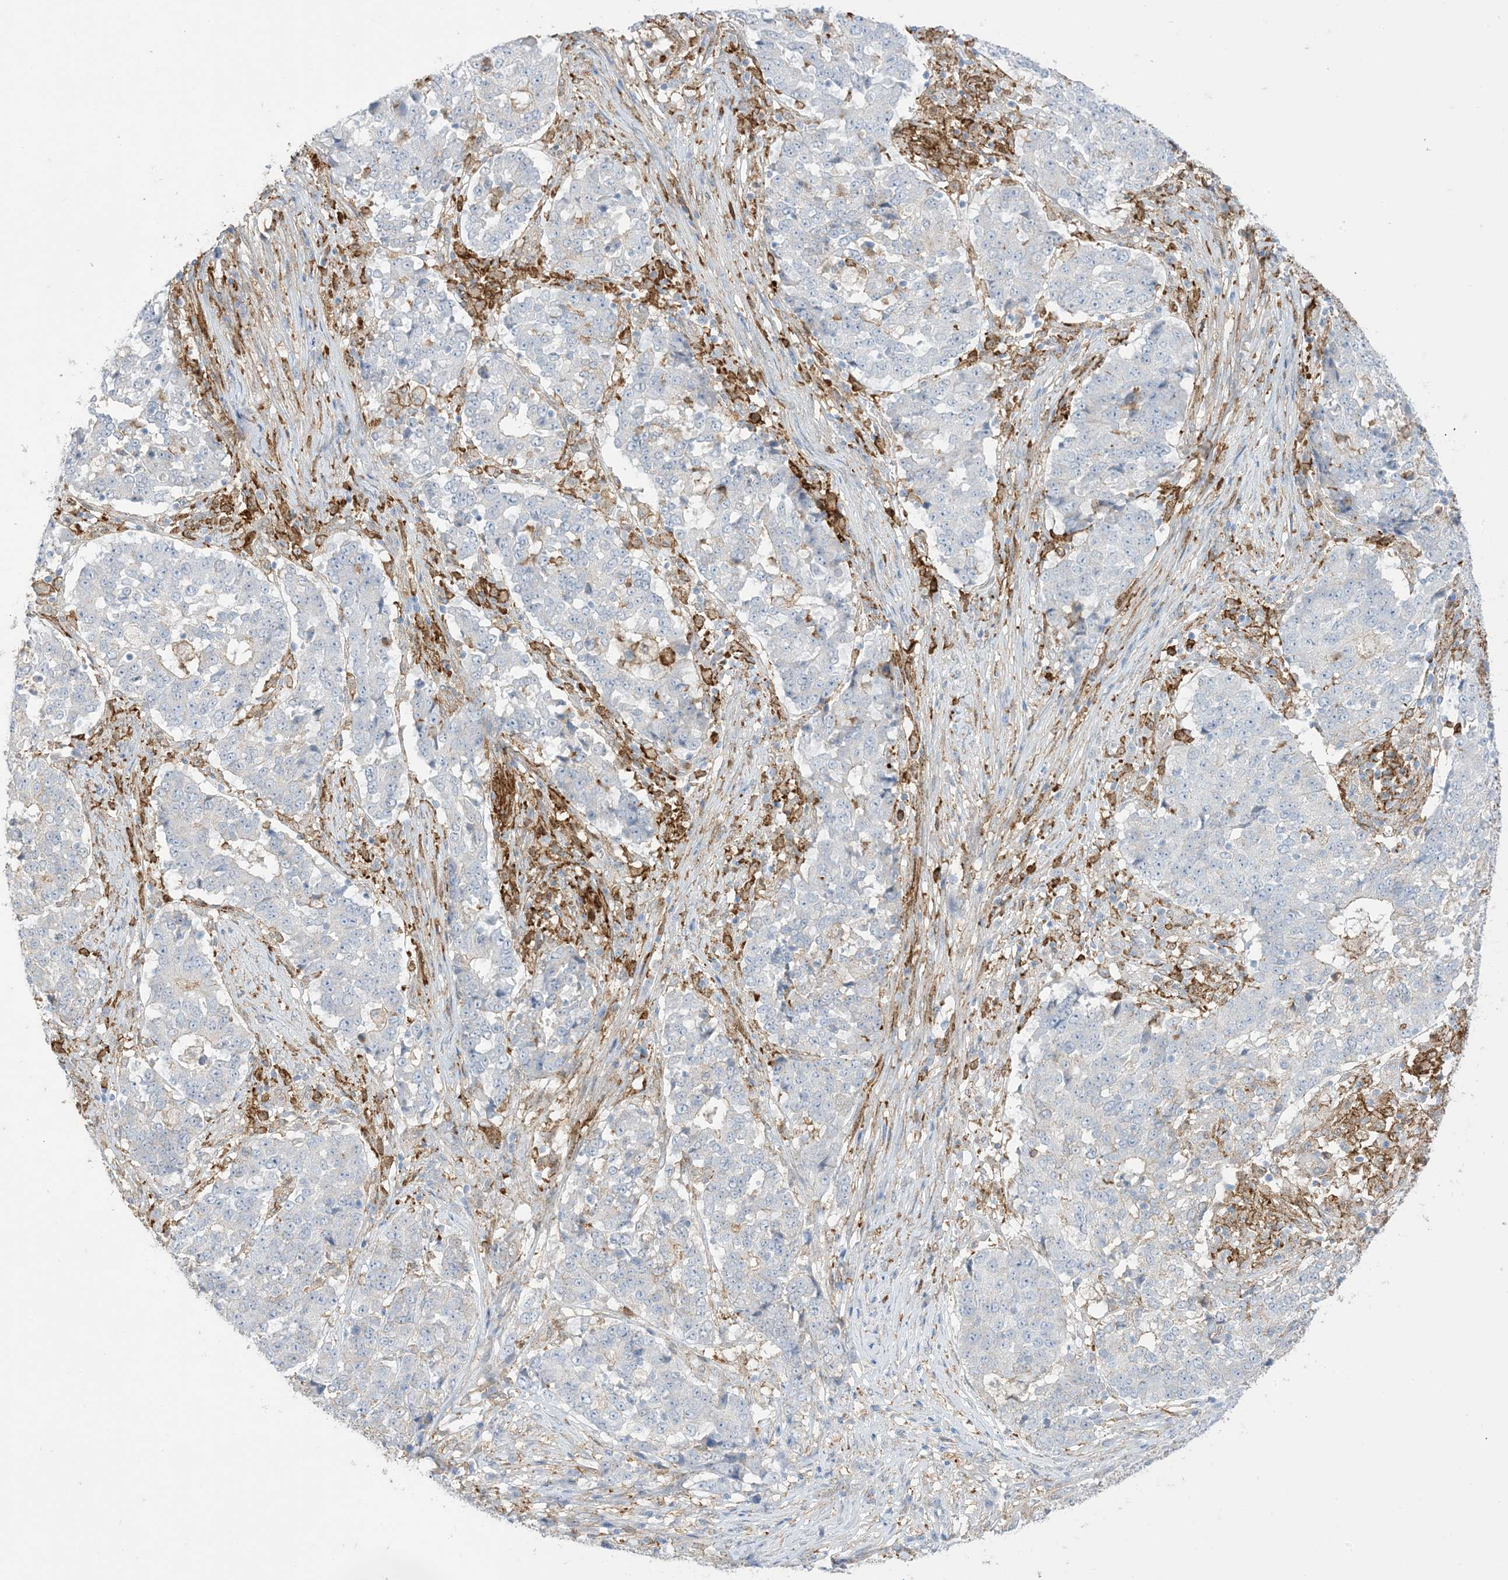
{"staining": {"intensity": "negative", "quantity": "none", "location": "none"}, "tissue": "stomach cancer", "cell_type": "Tumor cells", "image_type": "cancer", "snomed": [{"axis": "morphology", "description": "Adenocarcinoma, NOS"}, {"axis": "topography", "description": "Stomach"}], "caption": "Stomach cancer (adenocarcinoma) was stained to show a protein in brown. There is no significant expression in tumor cells.", "gene": "GSN", "patient": {"sex": "male", "age": 59}}